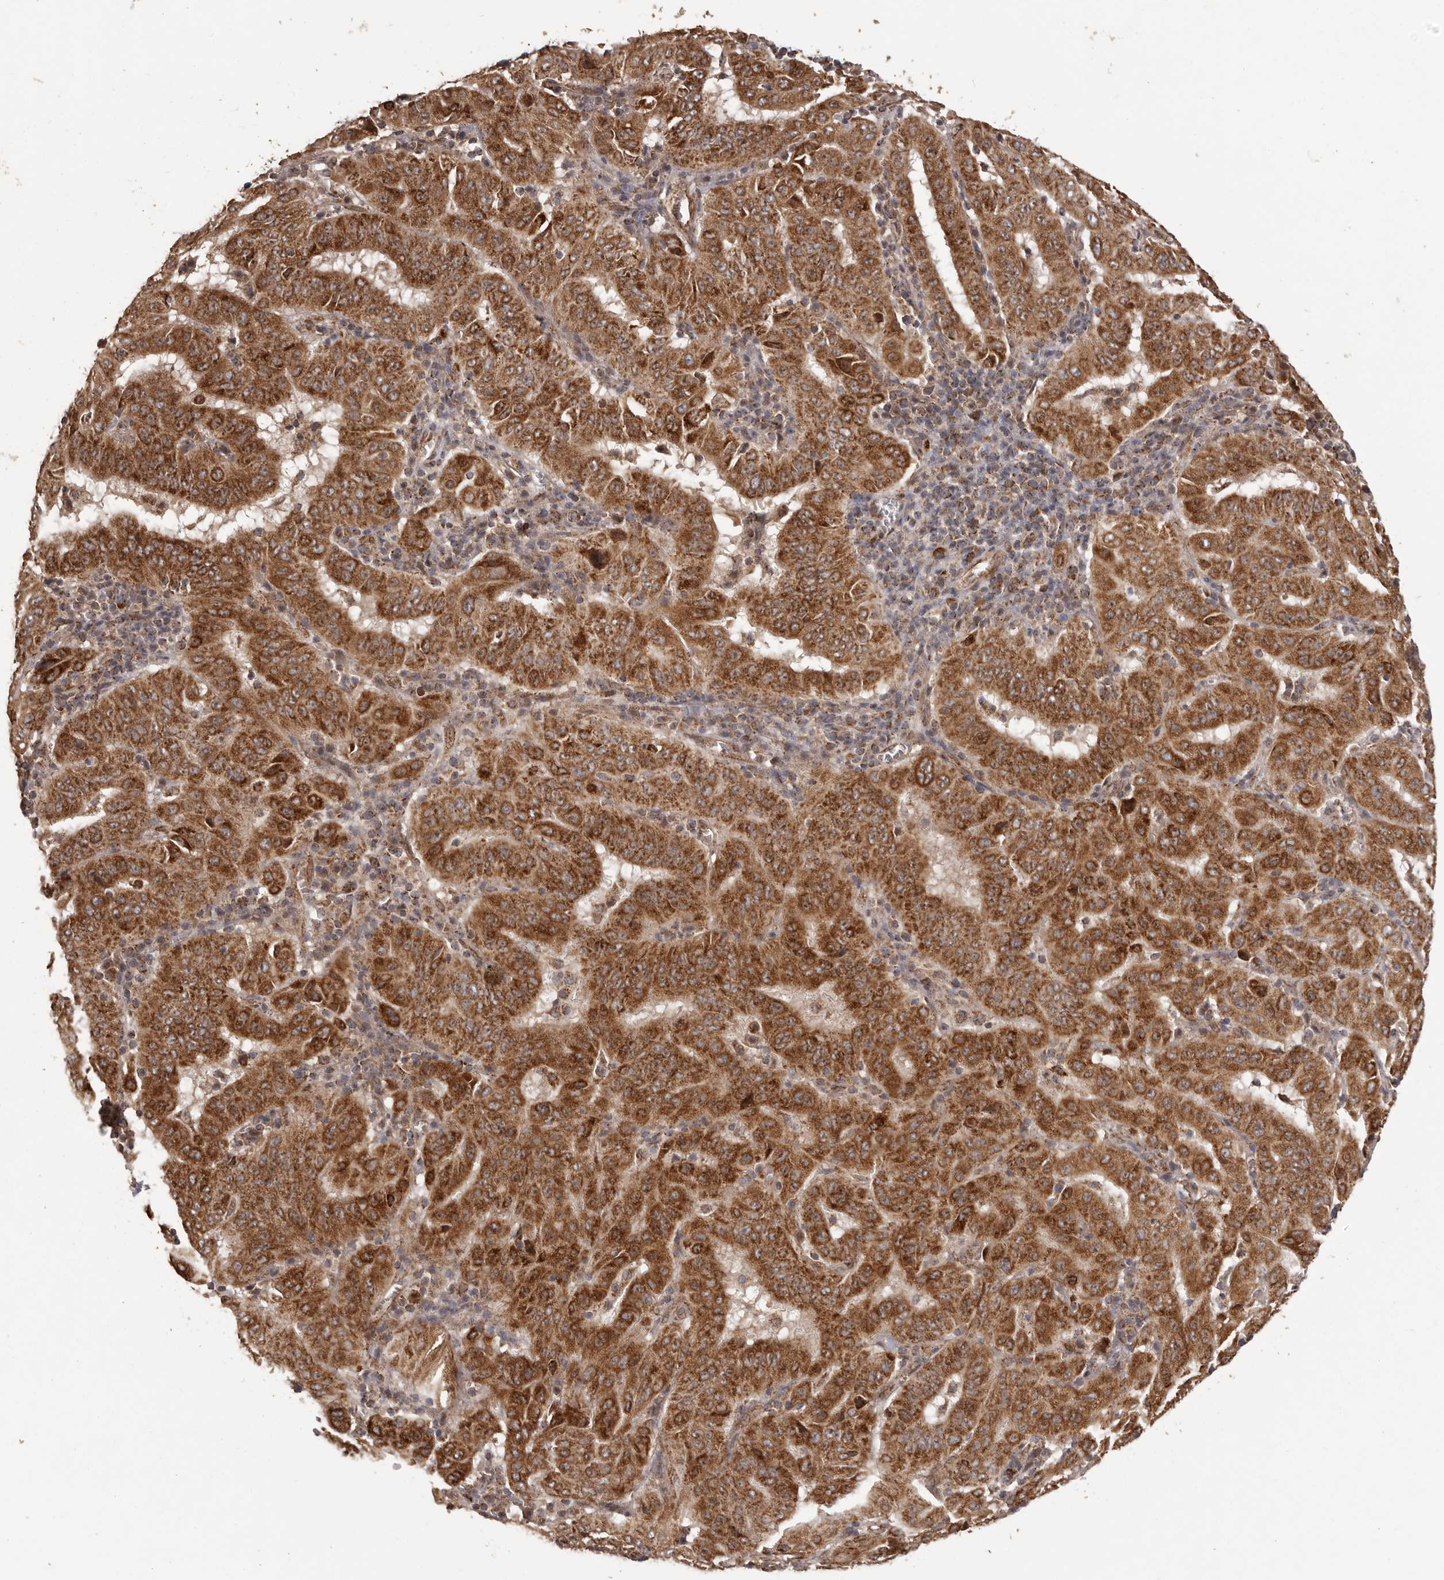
{"staining": {"intensity": "strong", "quantity": ">75%", "location": "cytoplasmic/membranous"}, "tissue": "pancreatic cancer", "cell_type": "Tumor cells", "image_type": "cancer", "snomed": [{"axis": "morphology", "description": "Adenocarcinoma, NOS"}, {"axis": "topography", "description": "Pancreas"}], "caption": "Brown immunohistochemical staining in human pancreatic cancer exhibits strong cytoplasmic/membranous expression in about >75% of tumor cells.", "gene": "CHRM2", "patient": {"sex": "male", "age": 63}}